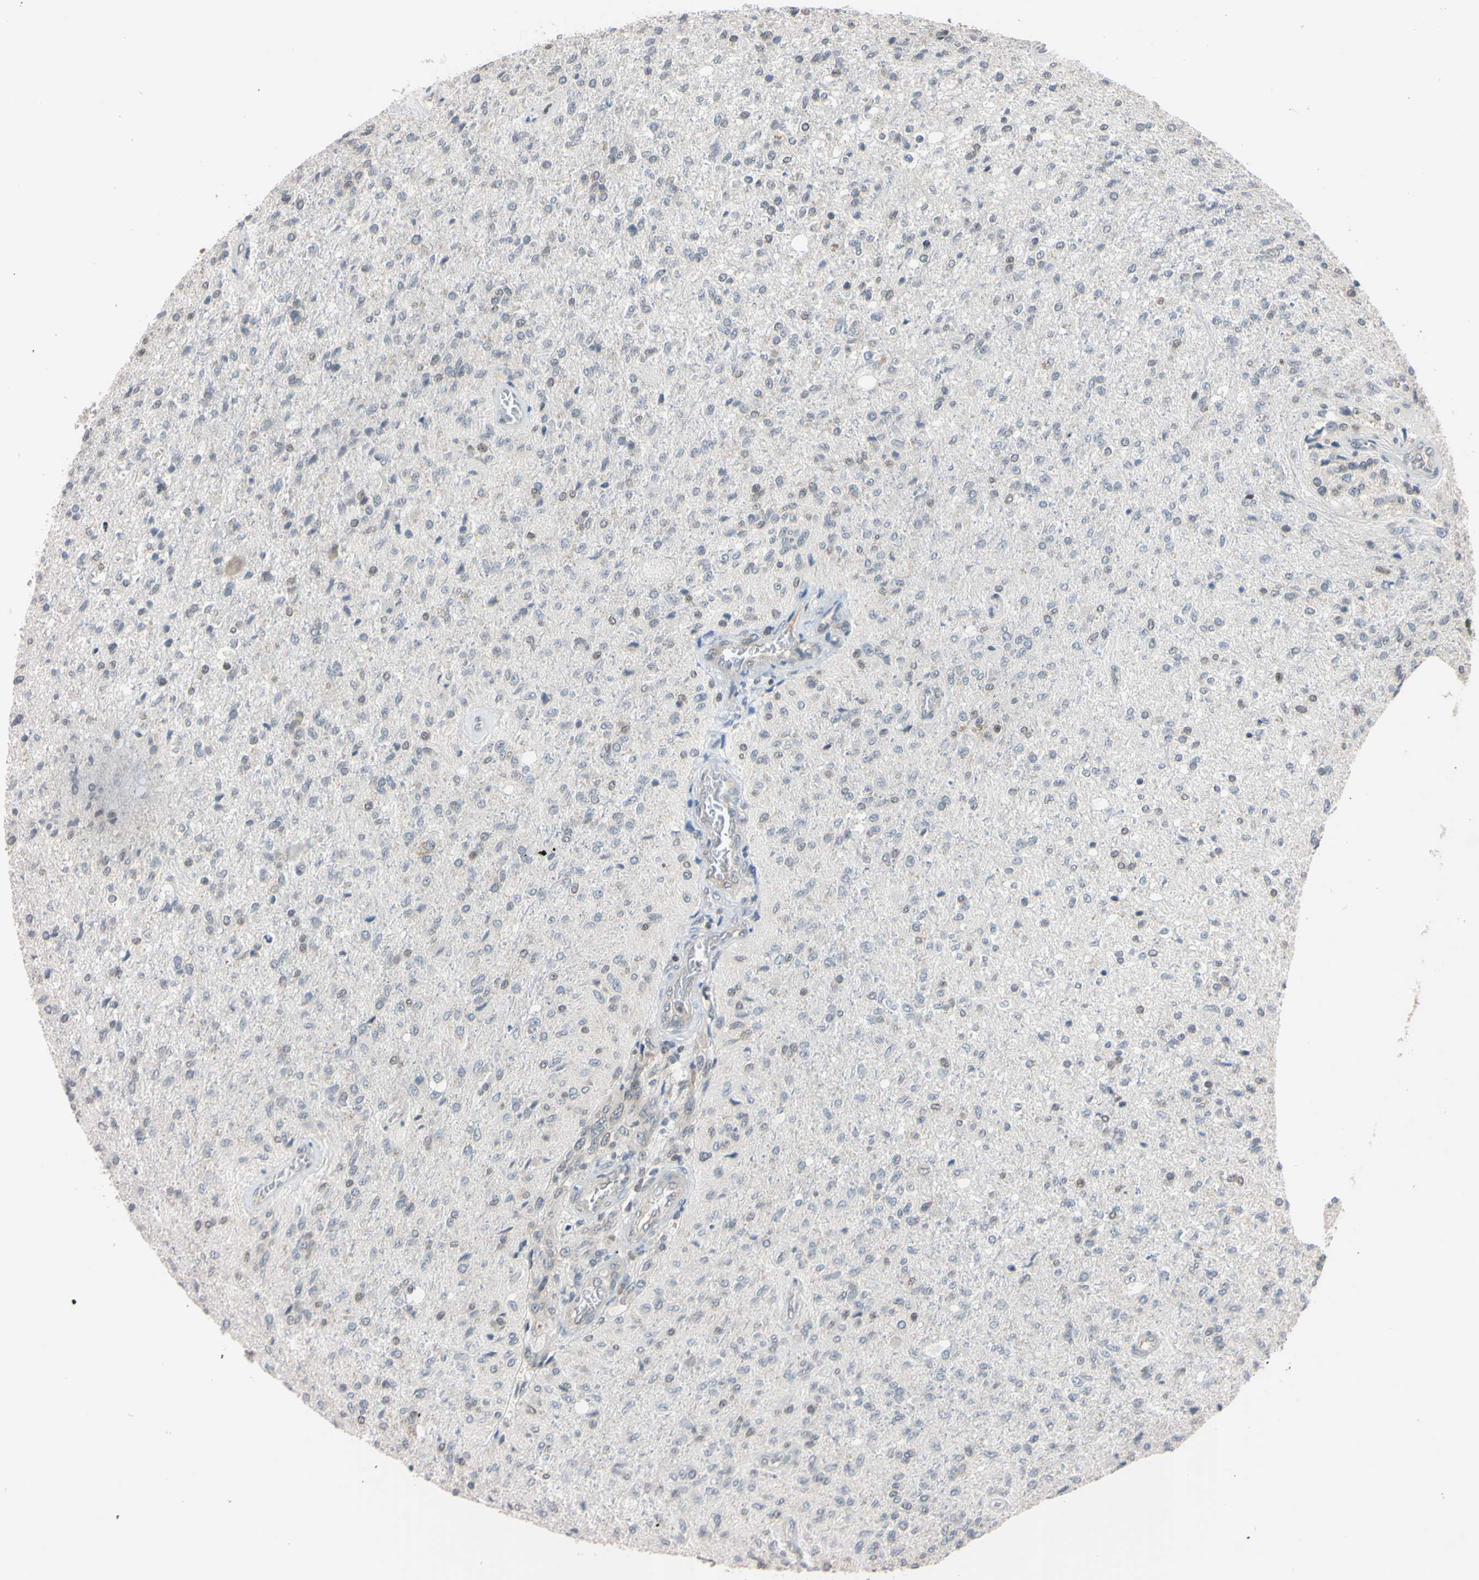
{"staining": {"intensity": "weak", "quantity": "<25%", "location": "nuclear"}, "tissue": "glioma", "cell_type": "Tumor cells", "image_type": "cancer", "snomed": [{"axis": "morphology", "description": "Normal tissue, NOS"}, {"axis": "morphology", "description": "Glioma, malignant, High grade"}, {"axis": "topography", "description": "Cerebral cortex"}], "caption": "Protein analysis of malignant glioma (high-grade) reveals no significant expression in tumor cells.", "gene": "UBE2I", "patient": {"sex": "male", "age": 77}}